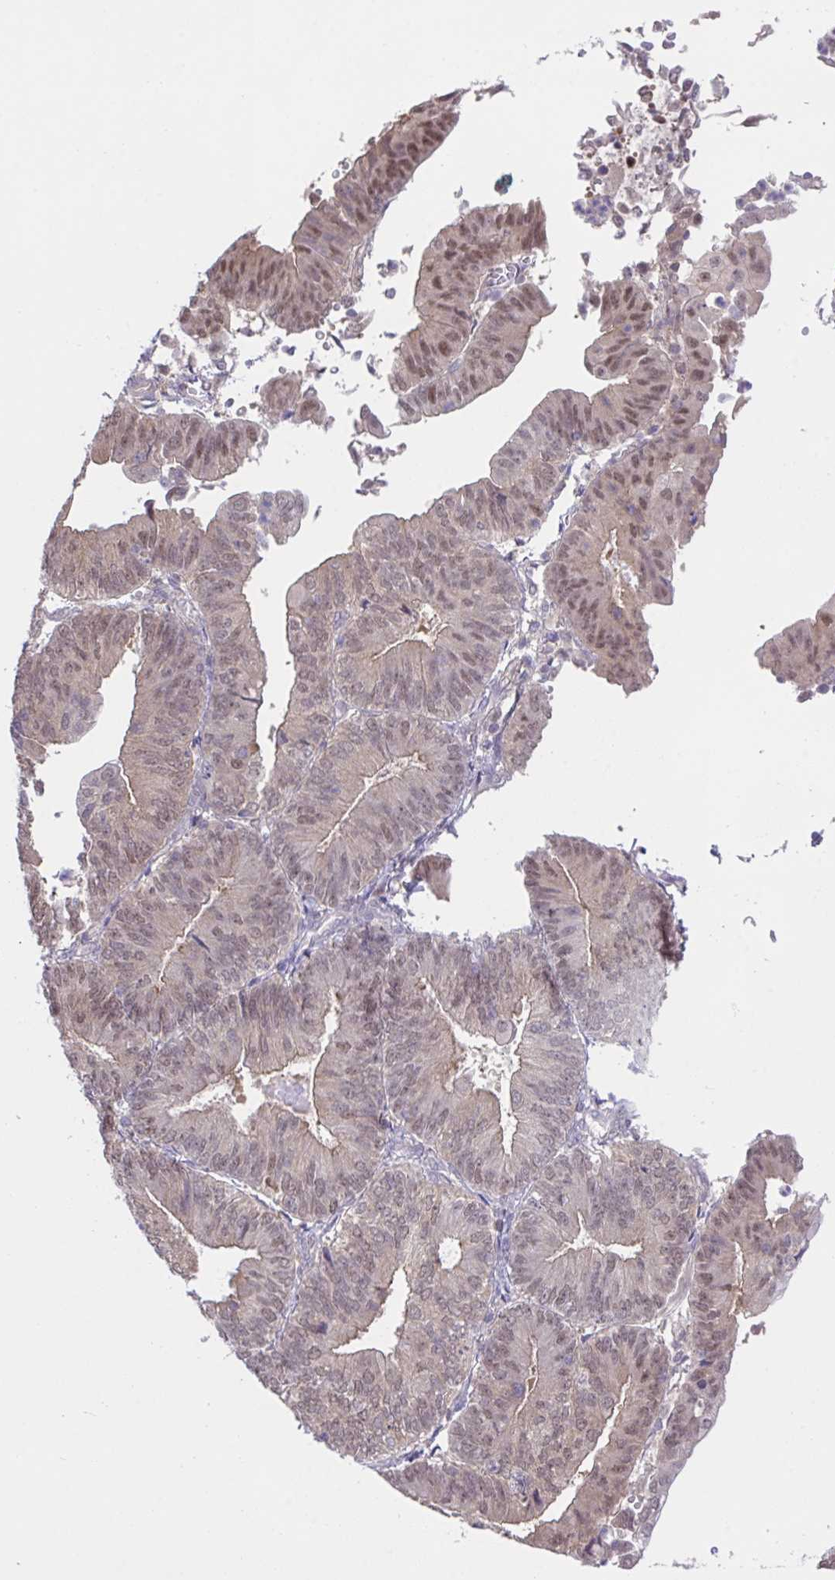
{"staining": {"intensity": "weak", "quantity": "25%-75%", "location": "nuclear"}, "tissue": "endometrial cancer", "cell_type": "Tumor cells", "image_type": "cancer", "snomed": [{"axis": "morphology", "description": "Adenocarcinoma, NOS"}, {"axis": "topography", "description": "Endometrium"}], "caption": "Human endometrial cancer (adenocarcinoma) stained with a protein marker exhibits weak staining in tumor cells.", "gene": "ZNF444", "patient": {"sex": "female", "age": 65}}